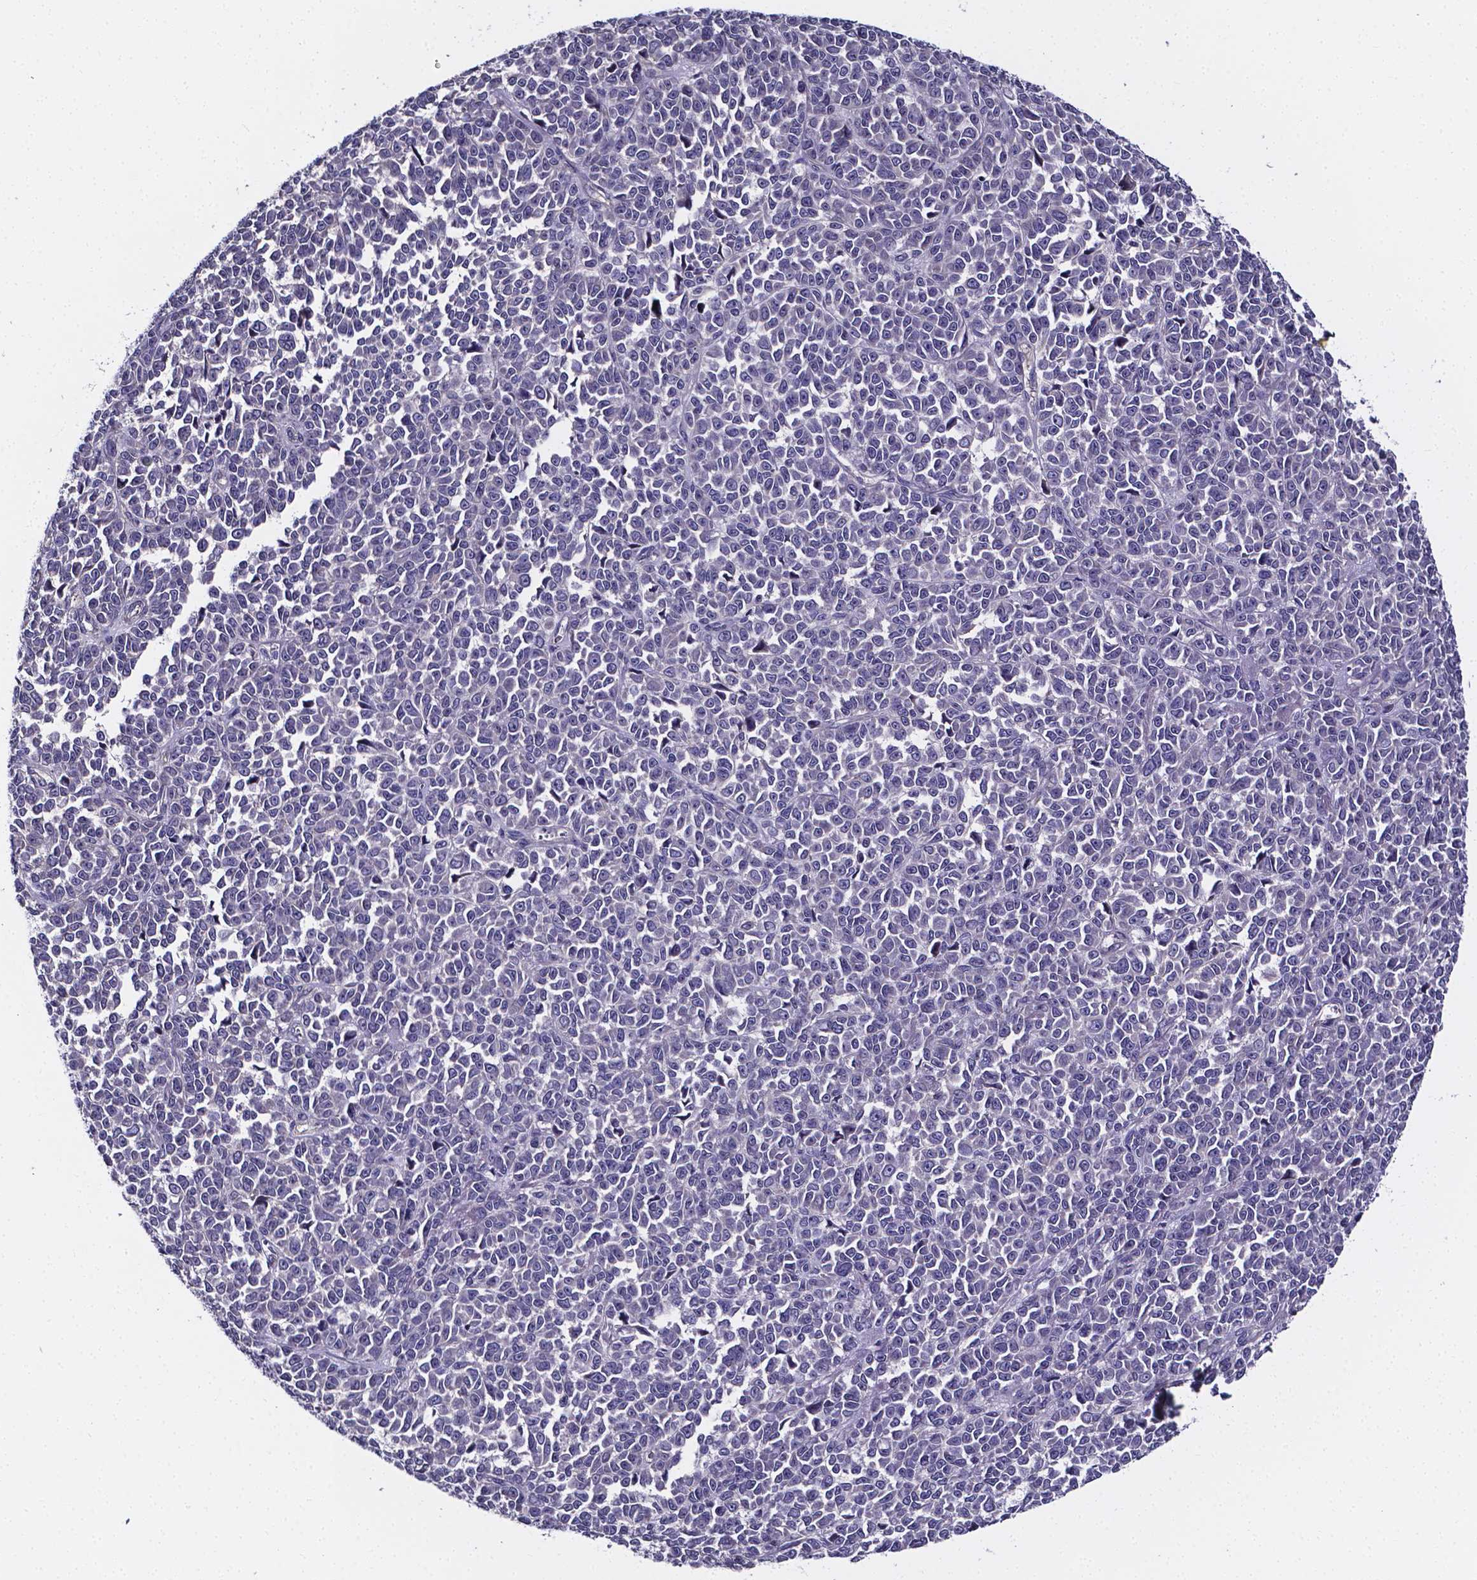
{"staining": {"intensity": "negative", "quantity": "none", "location": "none"}, "tissue": "melanoma", "cell_type": "Tumor cells", "image_type": "cancer", "snomed": [{"axis": "morphology", "description": "Malignant melanoma, NOS"}, {"axis": "topography", "description": "Skin"}], "caption": "IHC micrograph of neoplastic tissue: human melanoma stained with DAB exhibits no significant protein positivity in tumor cells.", "gene": "CACNG8", "patient": {"sex": "female", "age": 95}}